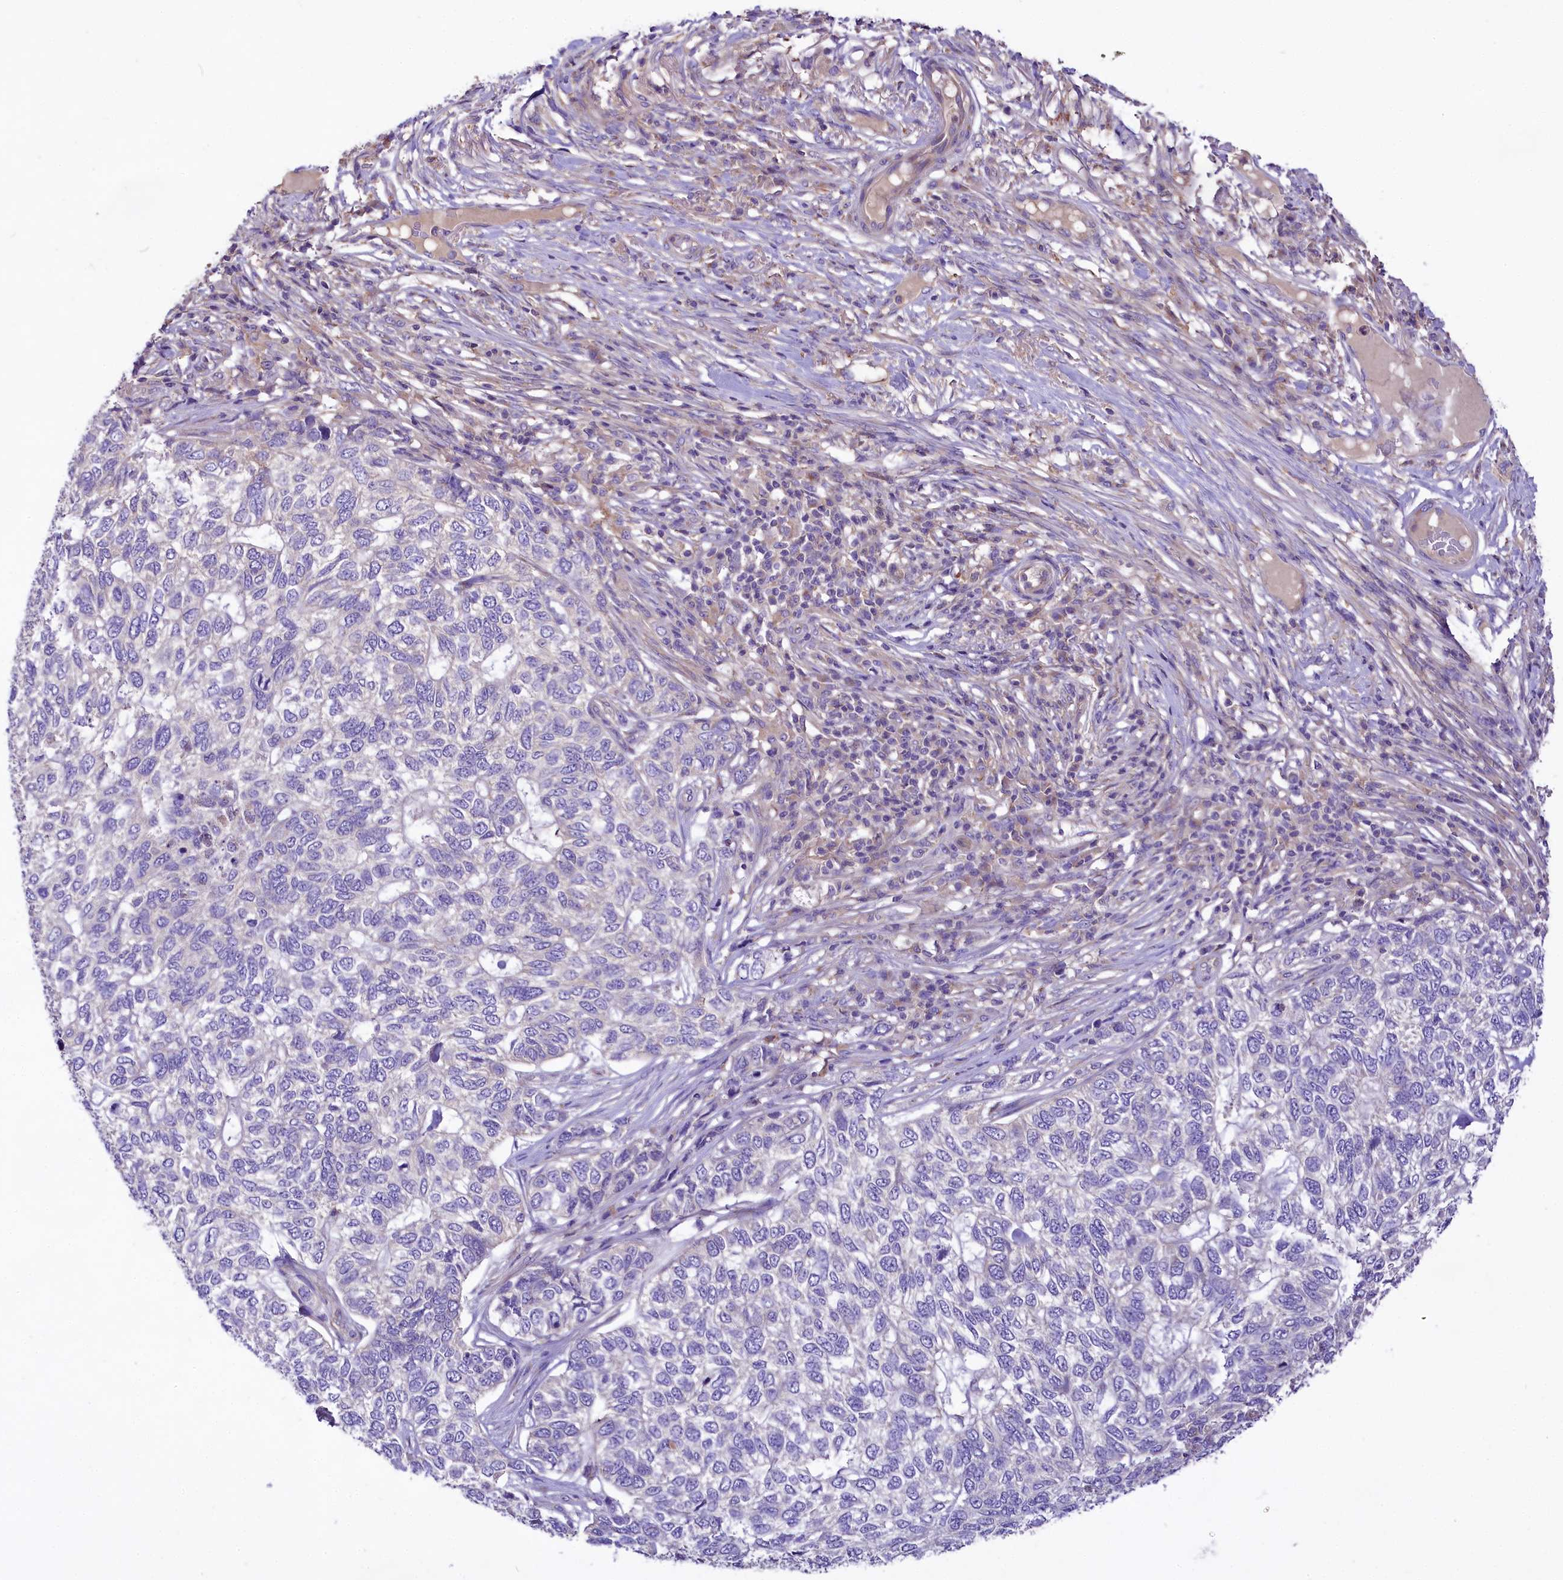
{"staining": {"intensity": "negative", "quantity": "none", "location": "none"}, "tissue": "skin cancer", "cell_type": "Tumor cells", "image_type": "cancer", "snomed": [{"axis": "morphology", "description": "Basal cell carcinoma"}, {"axis": "topography", "description": "Skin"}], "caption": "IHC of human basal cell carcinoma (skin) shows no staining in tumor cells. (Immunohistochemistry, brightfield microscopy, high magnification).", "gene": "PEMT", "patient": {"sex": "female", "age": 65}}